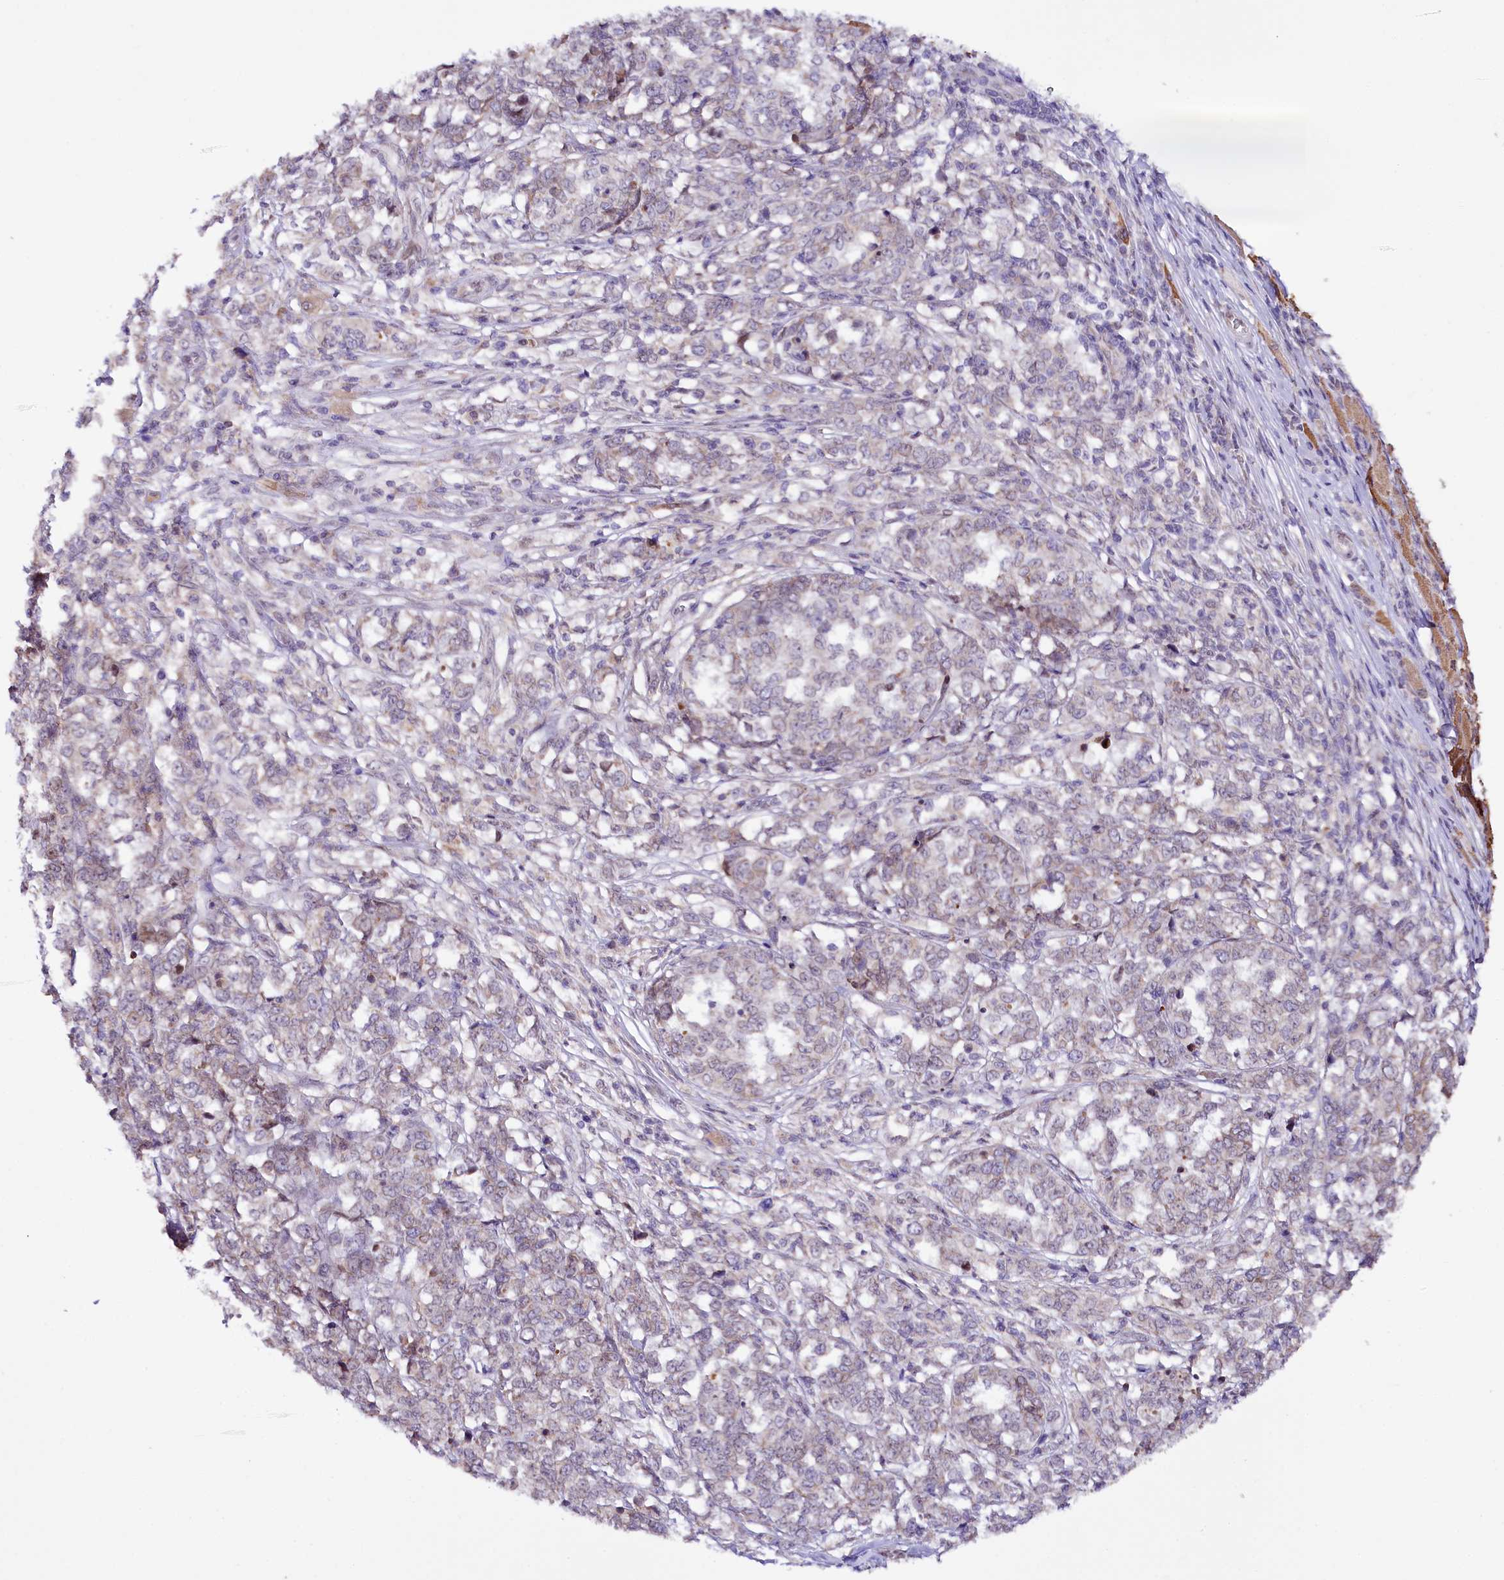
{"staining": {"intensity": "negative", "quantity": "none", "location": "none"}, "tissue": "melanoma", "cell_type": "Tumor cells", "image_type": "cancer", "snomed": [{"axis": "morphology", "description": "Malignant melanoma, NOS"}, {"axis": "topography", "description": "Skin"}], "caption": "A high-resolution micrograph shows immunohistochemistry staining of malignant melanoma, which displays no significant positivity in tumor cells.", "gene": "ZNF226", "patient": {"sex": "female", "age": 72}}